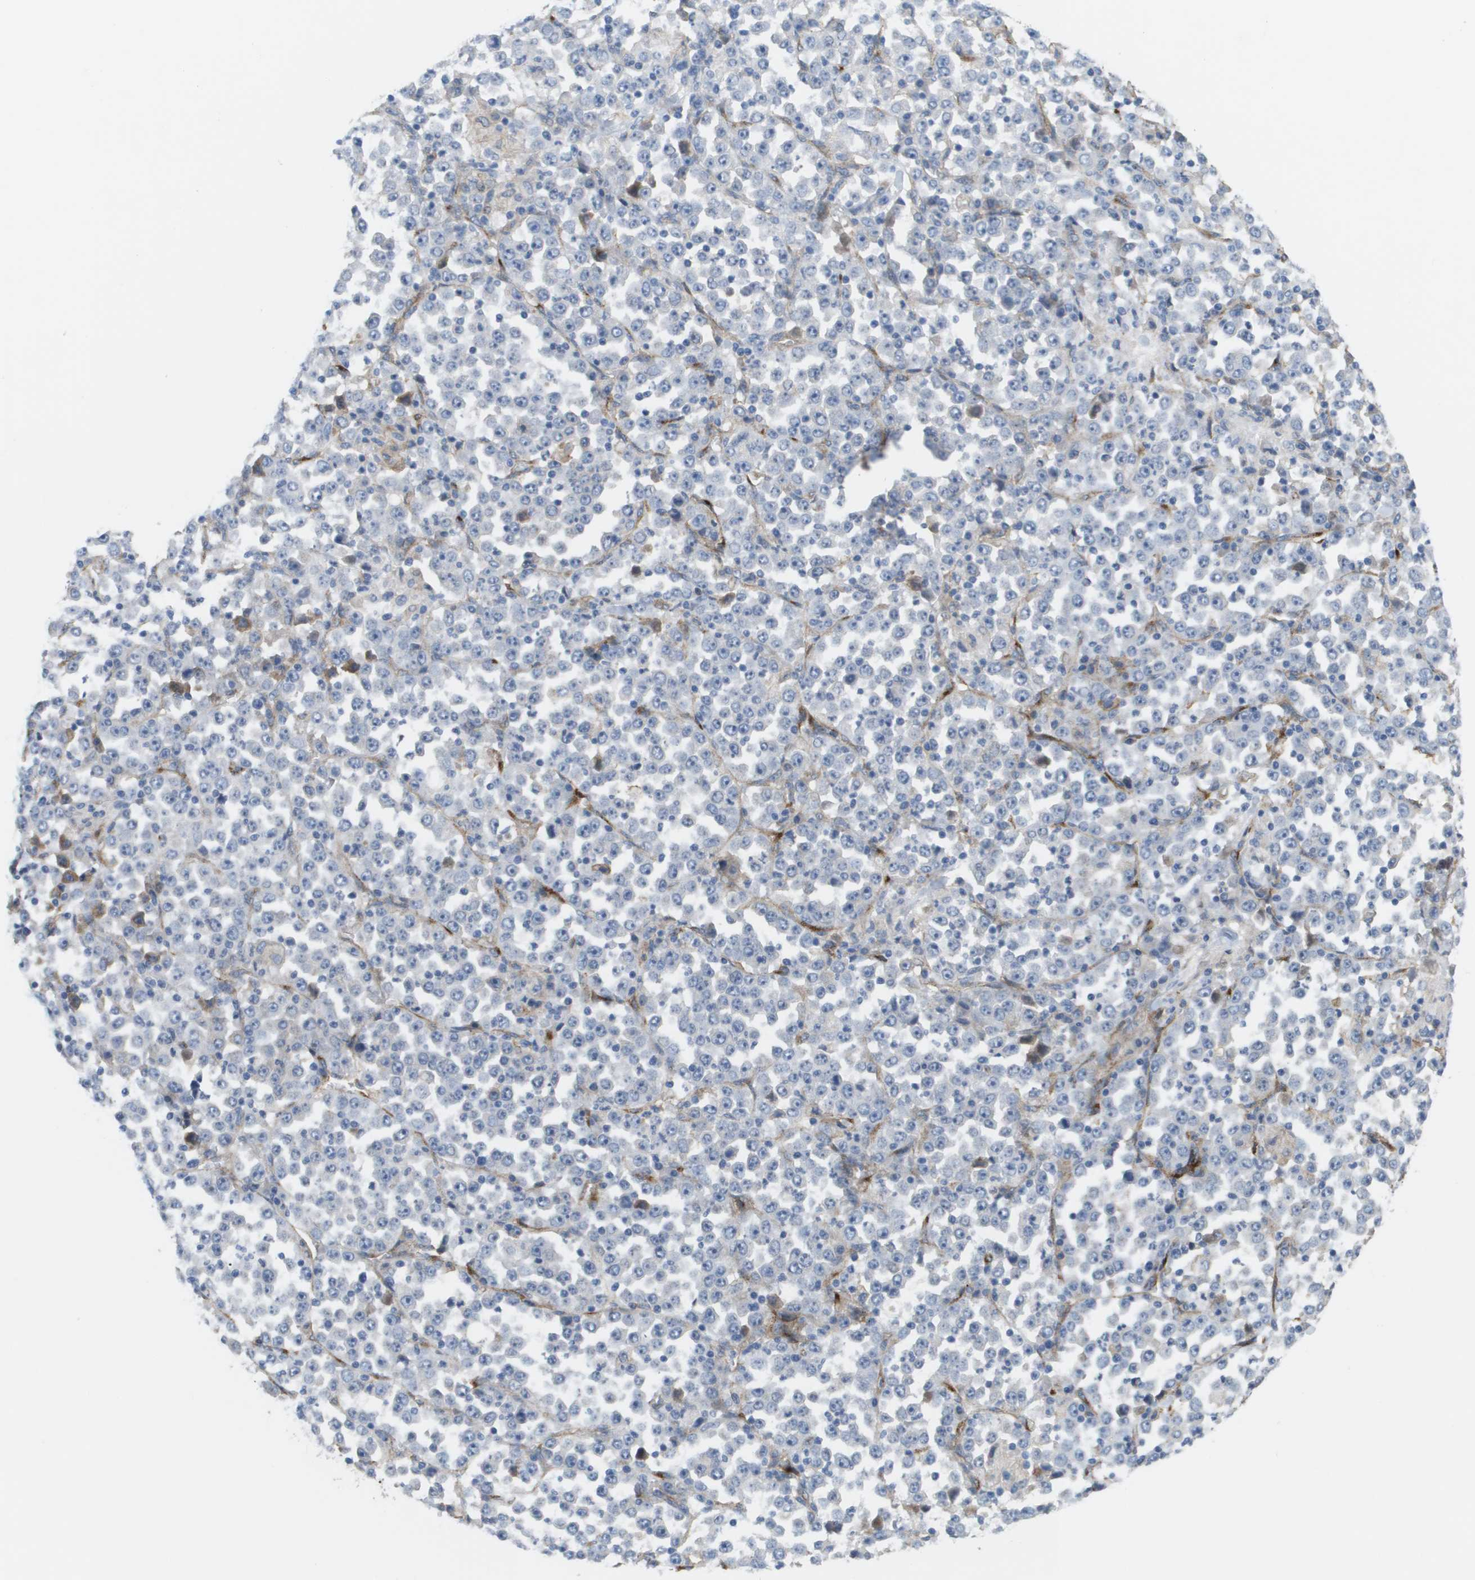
{"staining": {"intensity": "negative", "quantity": "none", "location": "none"}, "tissue": "stomach cancer", "cell_type": "Tumor cells", "image_type": "cancer", "snomed": [{"axis": "morphology", "description": "Normal tissue, NOS"}, {"axis": "morphology", "description": "Adenocarcinoma, NOS"}, {"axis": "topography", "description": "Stomach, upper"}, {"axis": "topography", "description": "Stomach"}], "caption": "Immunohistochemistry image of stomach cancer (adenocarcinoma) stained for a protein (brown), which shows no staining in tumor cells.", "gene": "ANGPT2", "patient": {"sex": "male", "age": 59}}